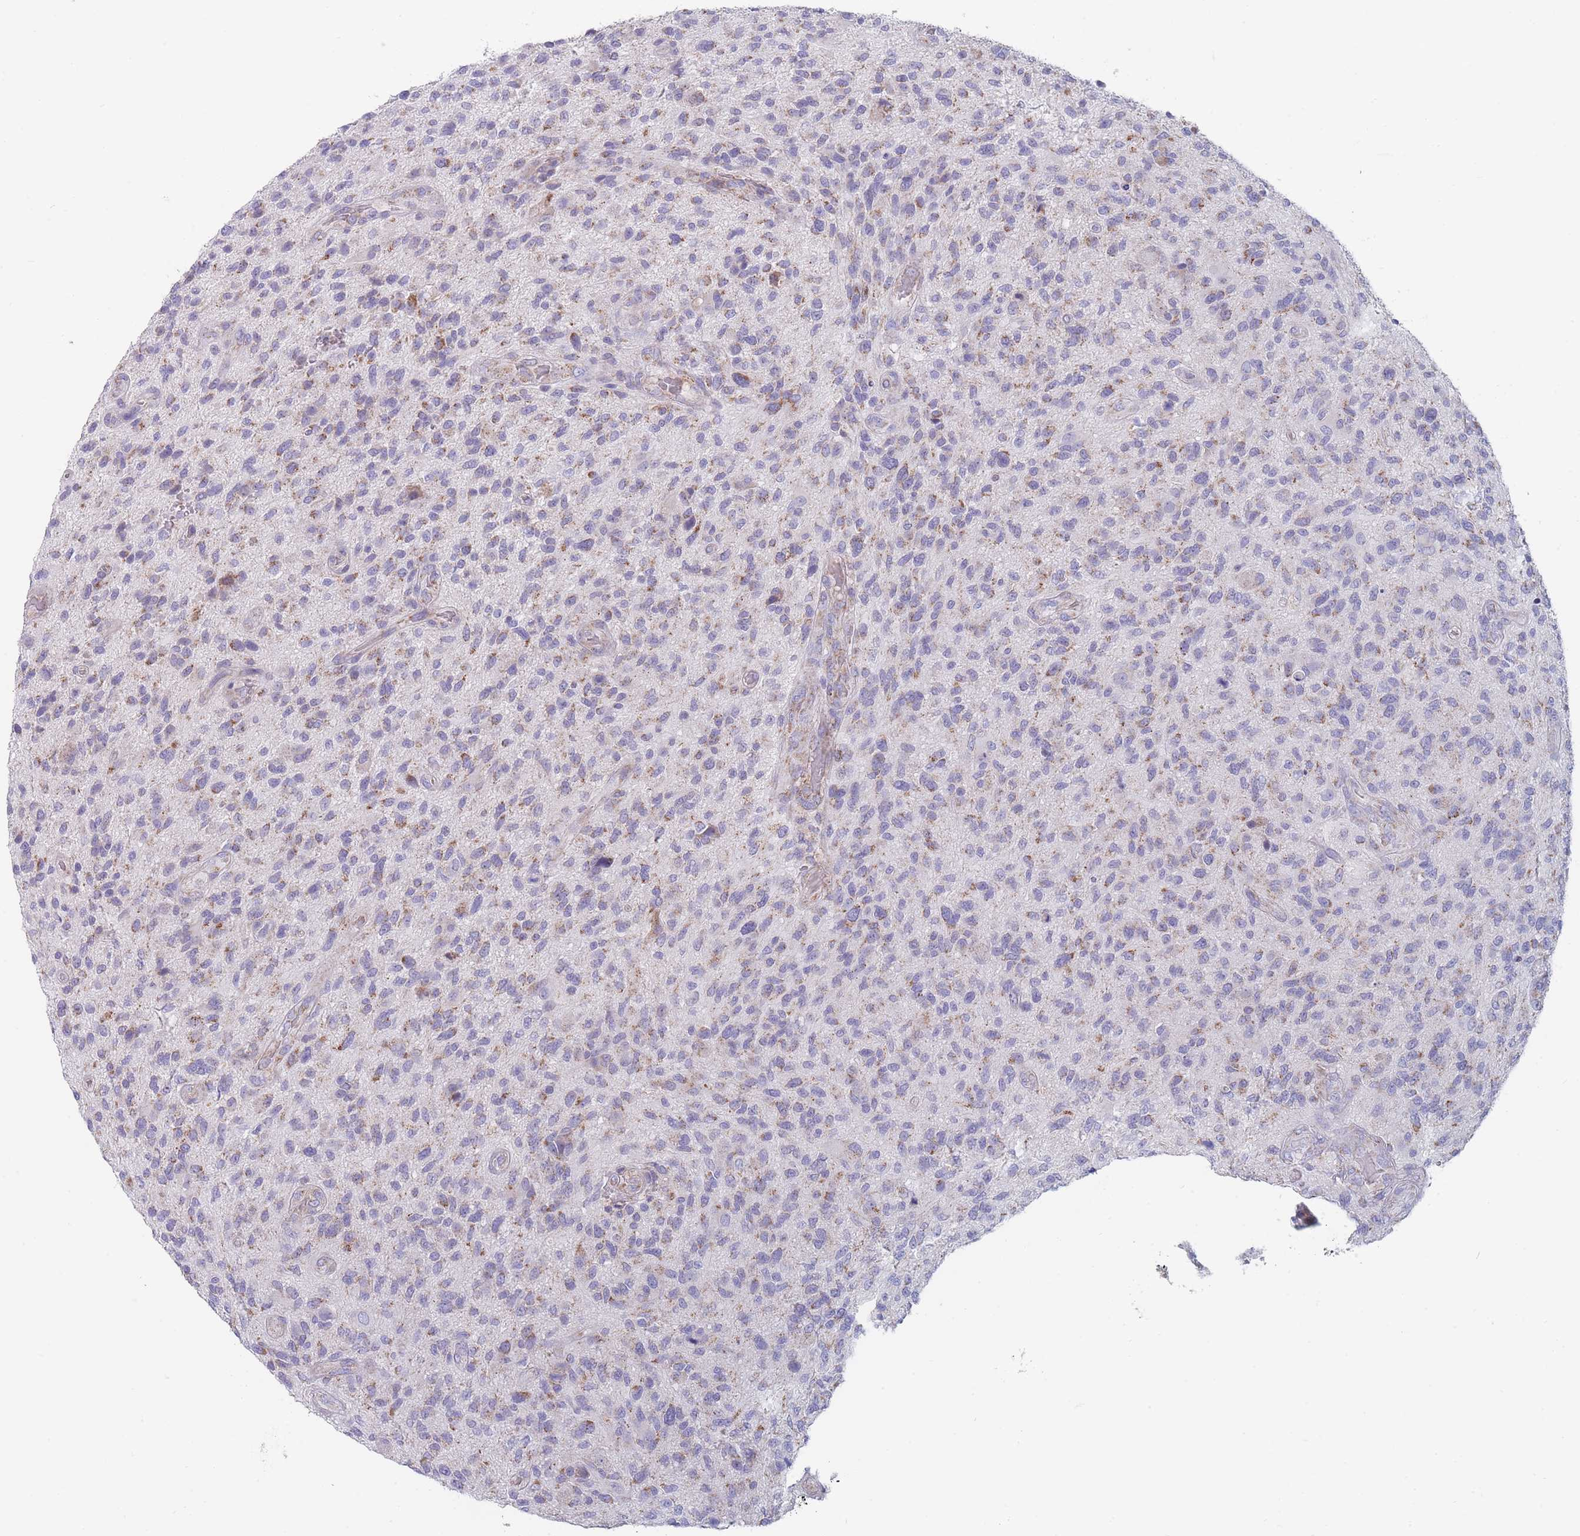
{"staining": {"intensity": "weak", "quantity": "25%-75%", "location": "cytoplasmic/membranous"}, "tissue": "glioma", "cell_type": "Tumor cells", "image_type": "cancer", "snomed": [{"axis": "morphology", "description": "Glioma, malignant, High grade"}, {"axis": "topography", "description": "Brain"}], "caption": "Glioma stained for a protein demonstrates weak cytoplasmic/membranous positivity in tumor cells. (DAB (3,3'-diaminobenzidine) = brown stain, brightfield microscopy at high magnification).", "gene": "MRPS14", "patient": {"sex": "male", "age": 47}}